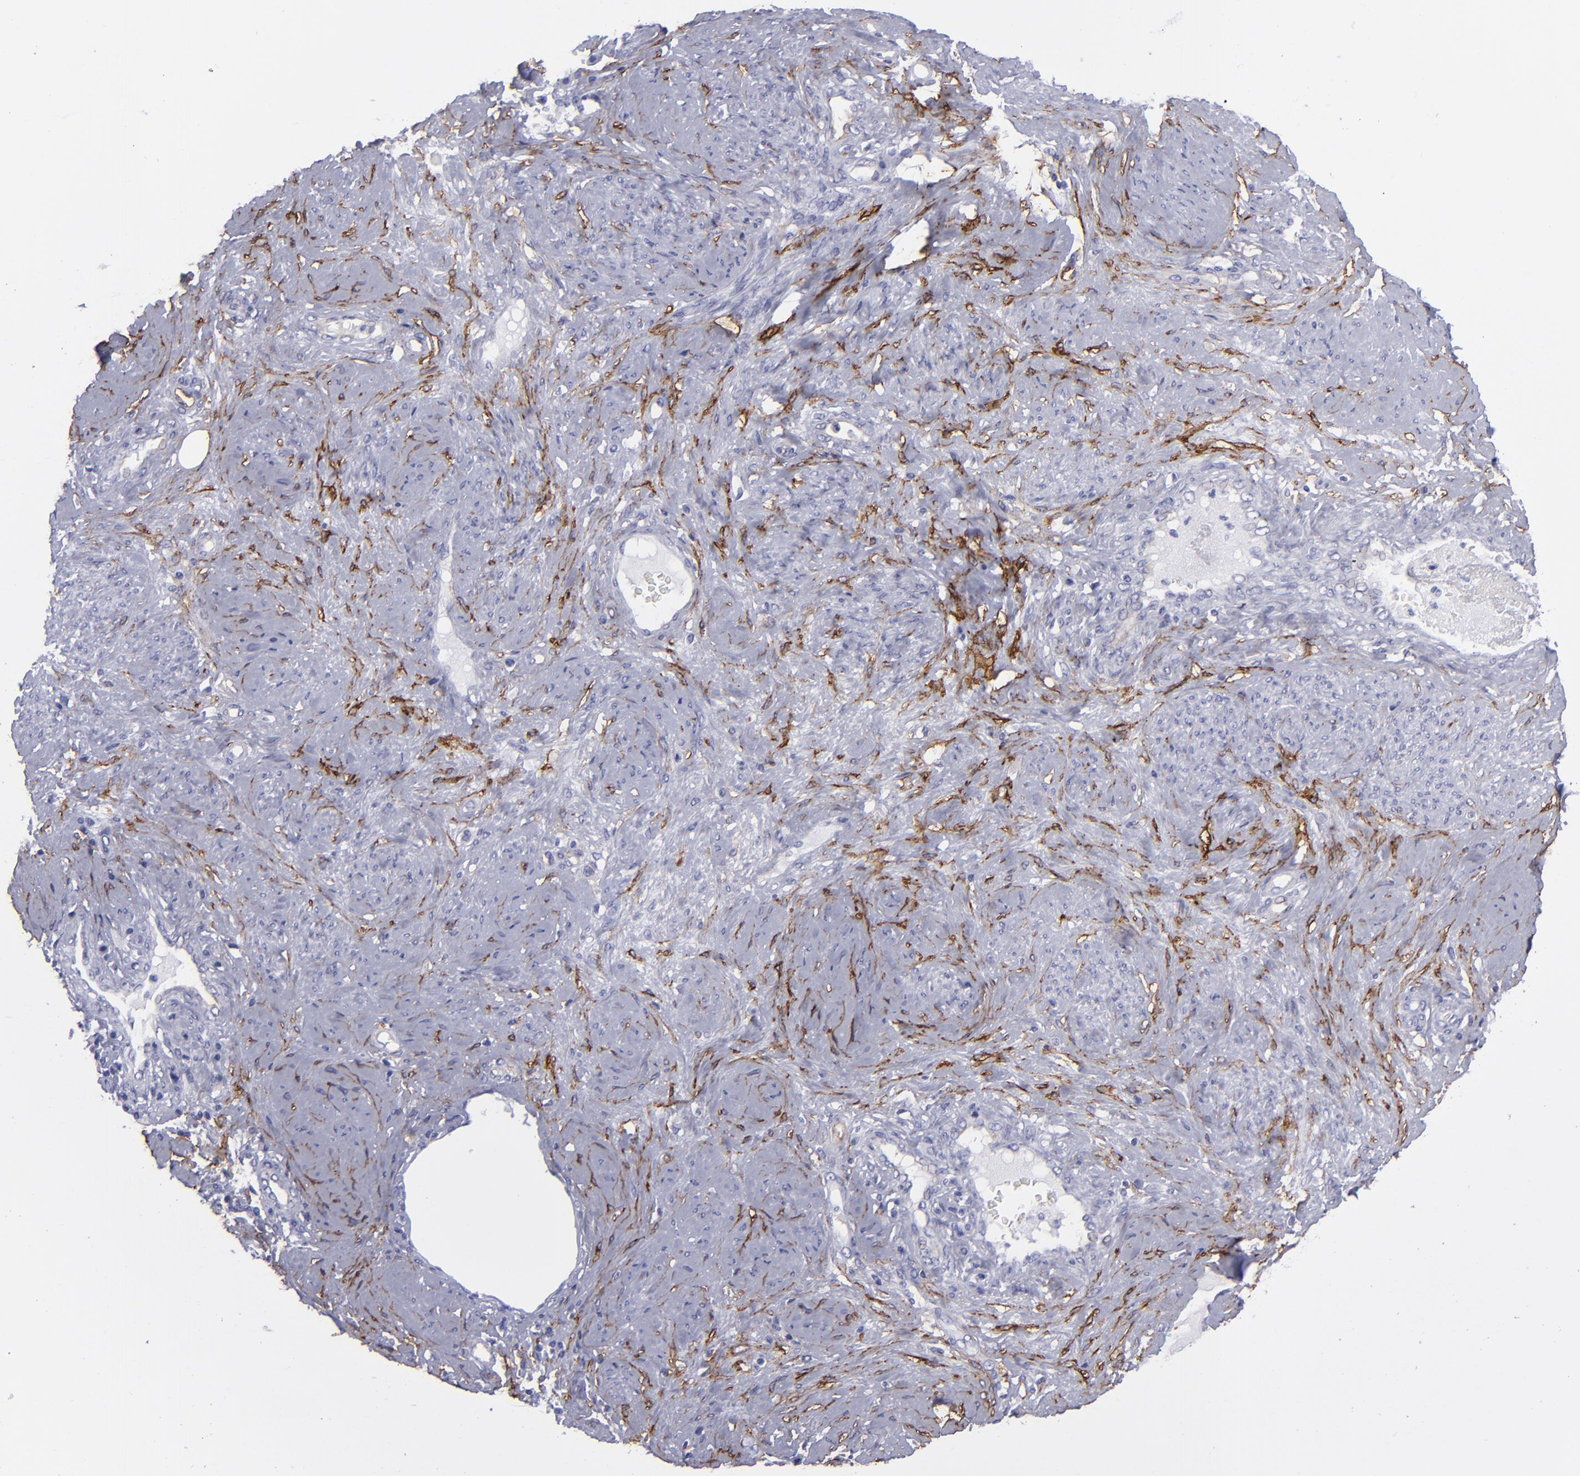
{"staining": {"intensity": "negative", "quantity": "none", "location": "none"}, "tissue": "cervical cancer", "cell_type": "Tumor cells", "image_type": "cancer", "snomed": [{"axis": "morphology", "description": "Squamous cell carcinoma, NOS"}, {"axis": "topography", "description": "Cervix"}], "caption": "Human cervical cancer (squamous cell carcinoma) stained for a protein using IHC reveals no expression in tumor cells.", "gene": "ACE", "patient": {"sex": "female", "age": 41}}